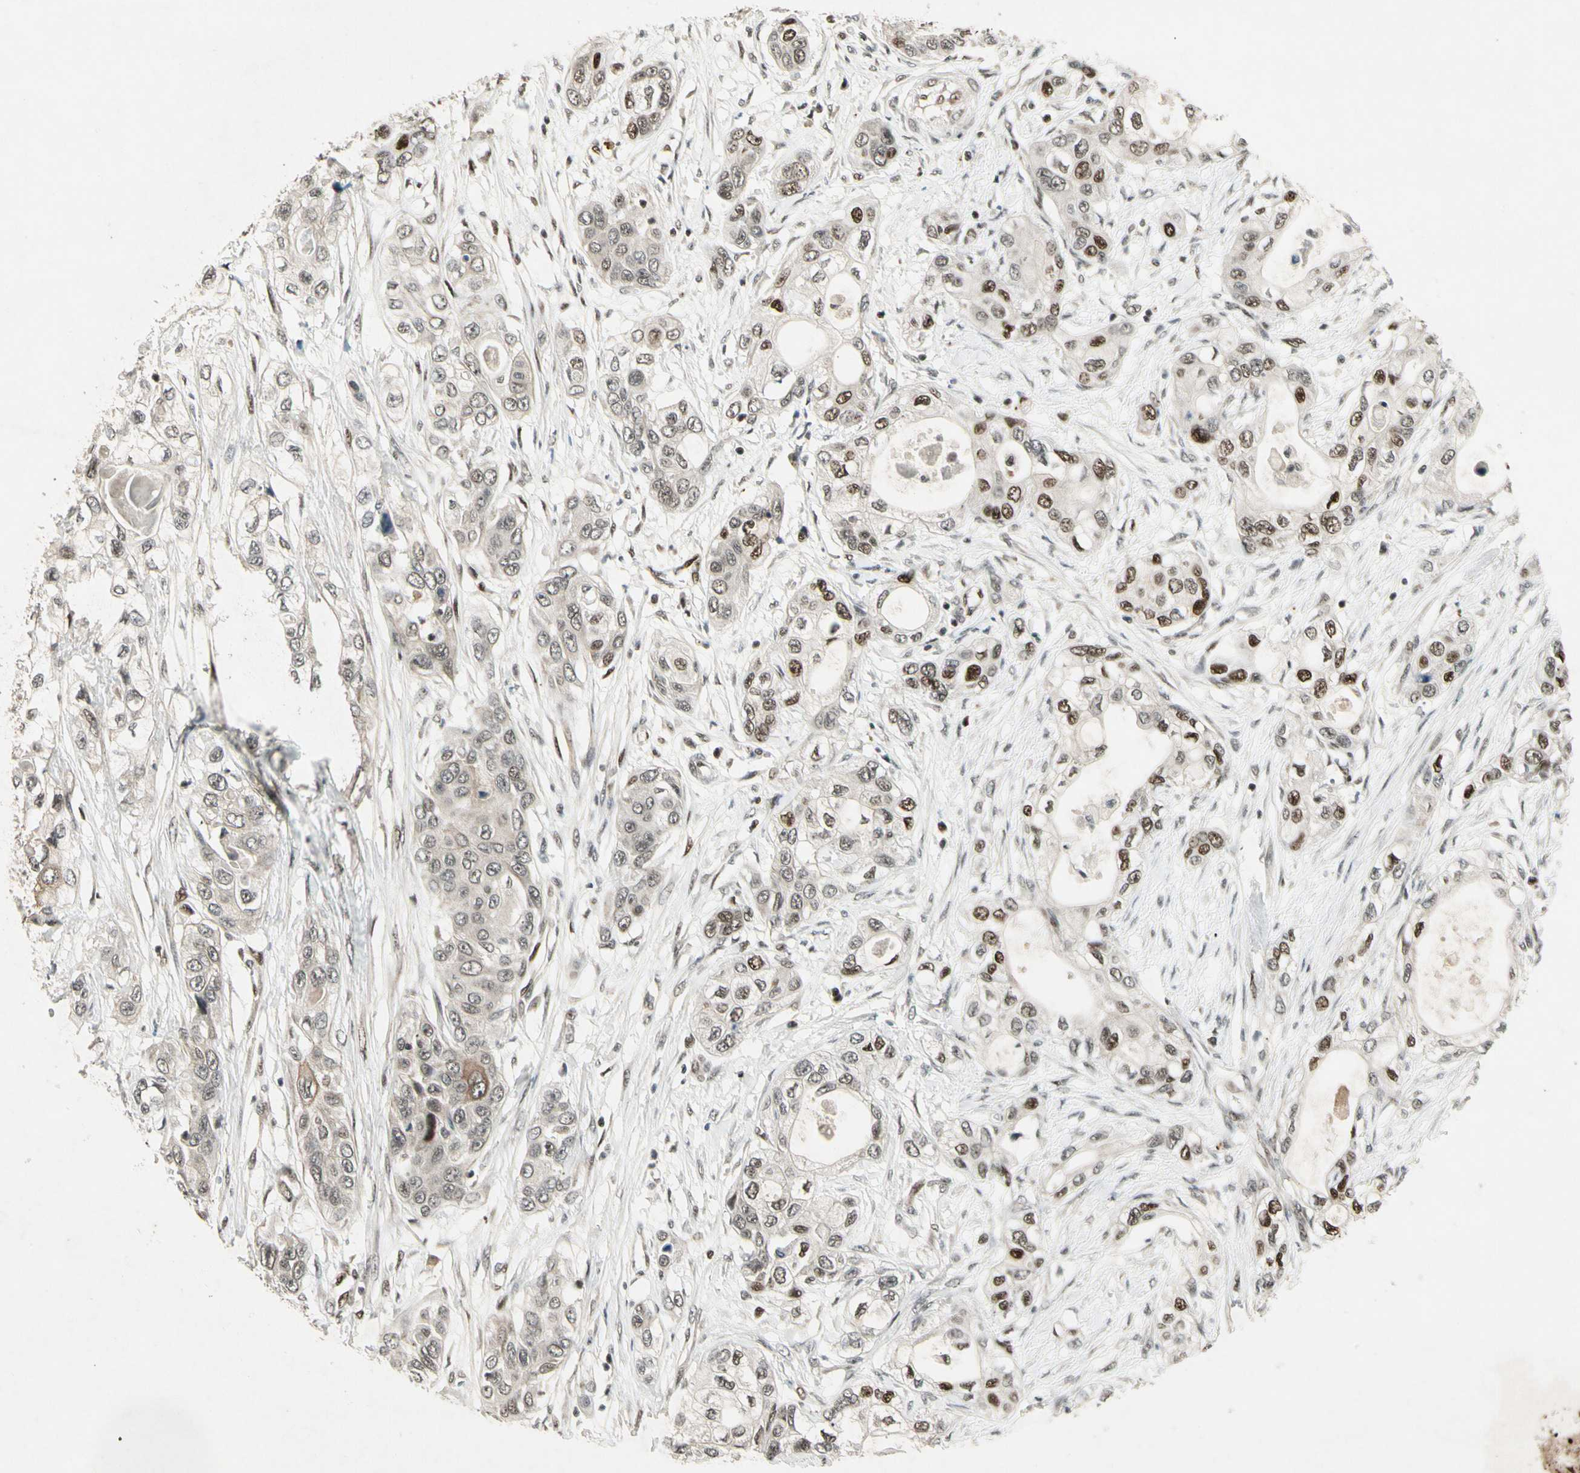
{"staining": {"intensity": "moderate", "quantity": "25%-75%", "location": "nuclear"}, "tissue": "pancreatic cancer", "cell_type": "Tumor cells", "image_type": "cancer", "snomed": [{"axis": "morphology", "description": "Adenocarcinoma, NOS"}, {"axis": "topography", "description": "Pancreas"}], "caption": "Moderate nuclear positivity is present in about 25%-75% of tumor cells in adenocarcinoma (pancreatic).", "gene": "CDK11A", "patient": {"sex": "female", "age": 70}}